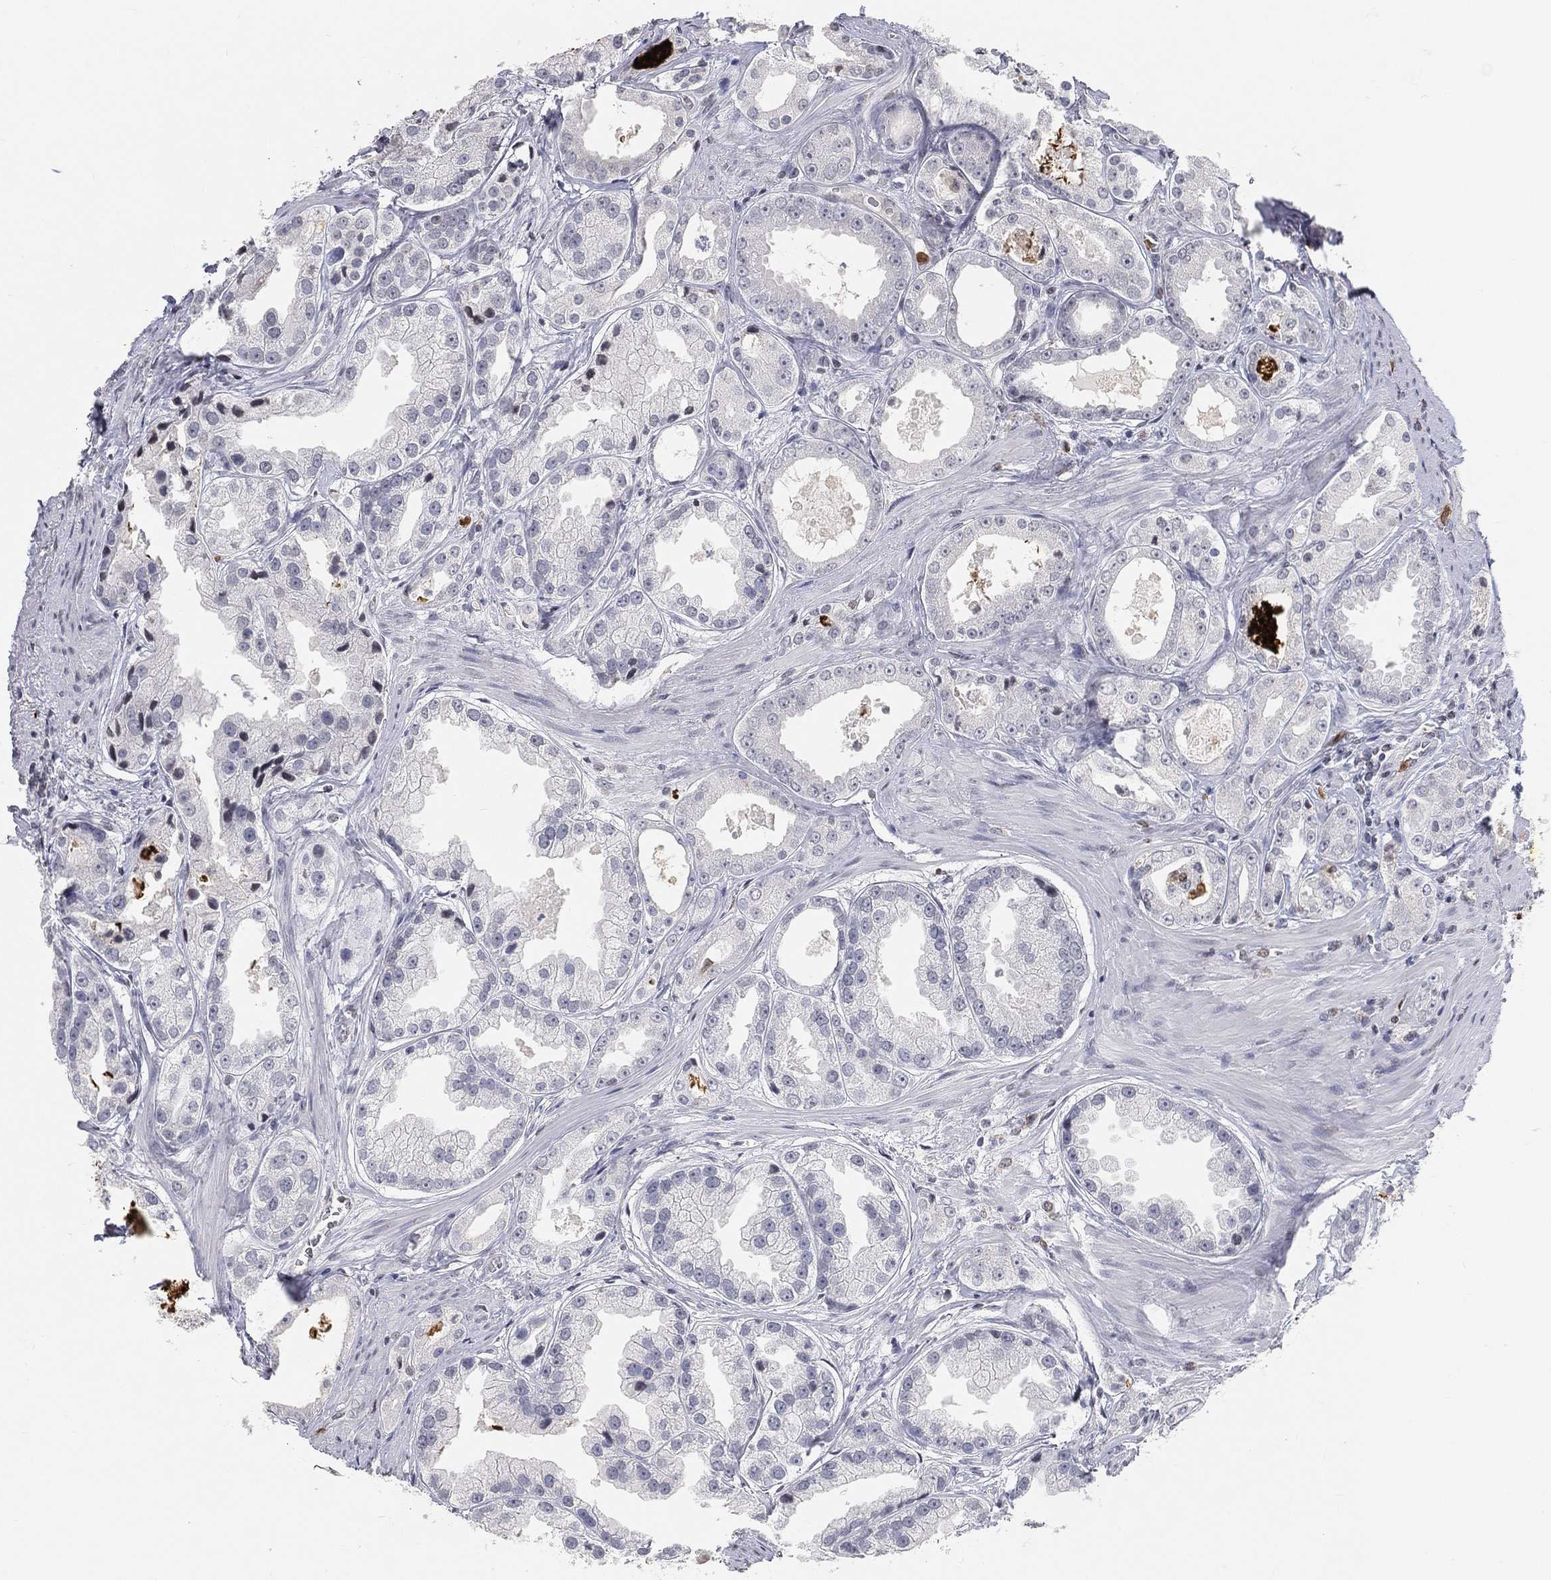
{"staining": {"intensity": "negative", "quantity": "none", "location": "none"}, "tissue": "prostate cancer", "cell_type": "Tumor cells", "image_type": "cancer", "snomed": [{"axis": "morphology", "description": "Adenocarcinoma, NOS"}, {"axis": "topography", "description": "Prostate"}], "caption": "IHC of human prostate cancer (adenocarcinoma) displays no staining in tumor cells.", "gene": "ARG1", "patient": {"sex": "male", "age": 61}}